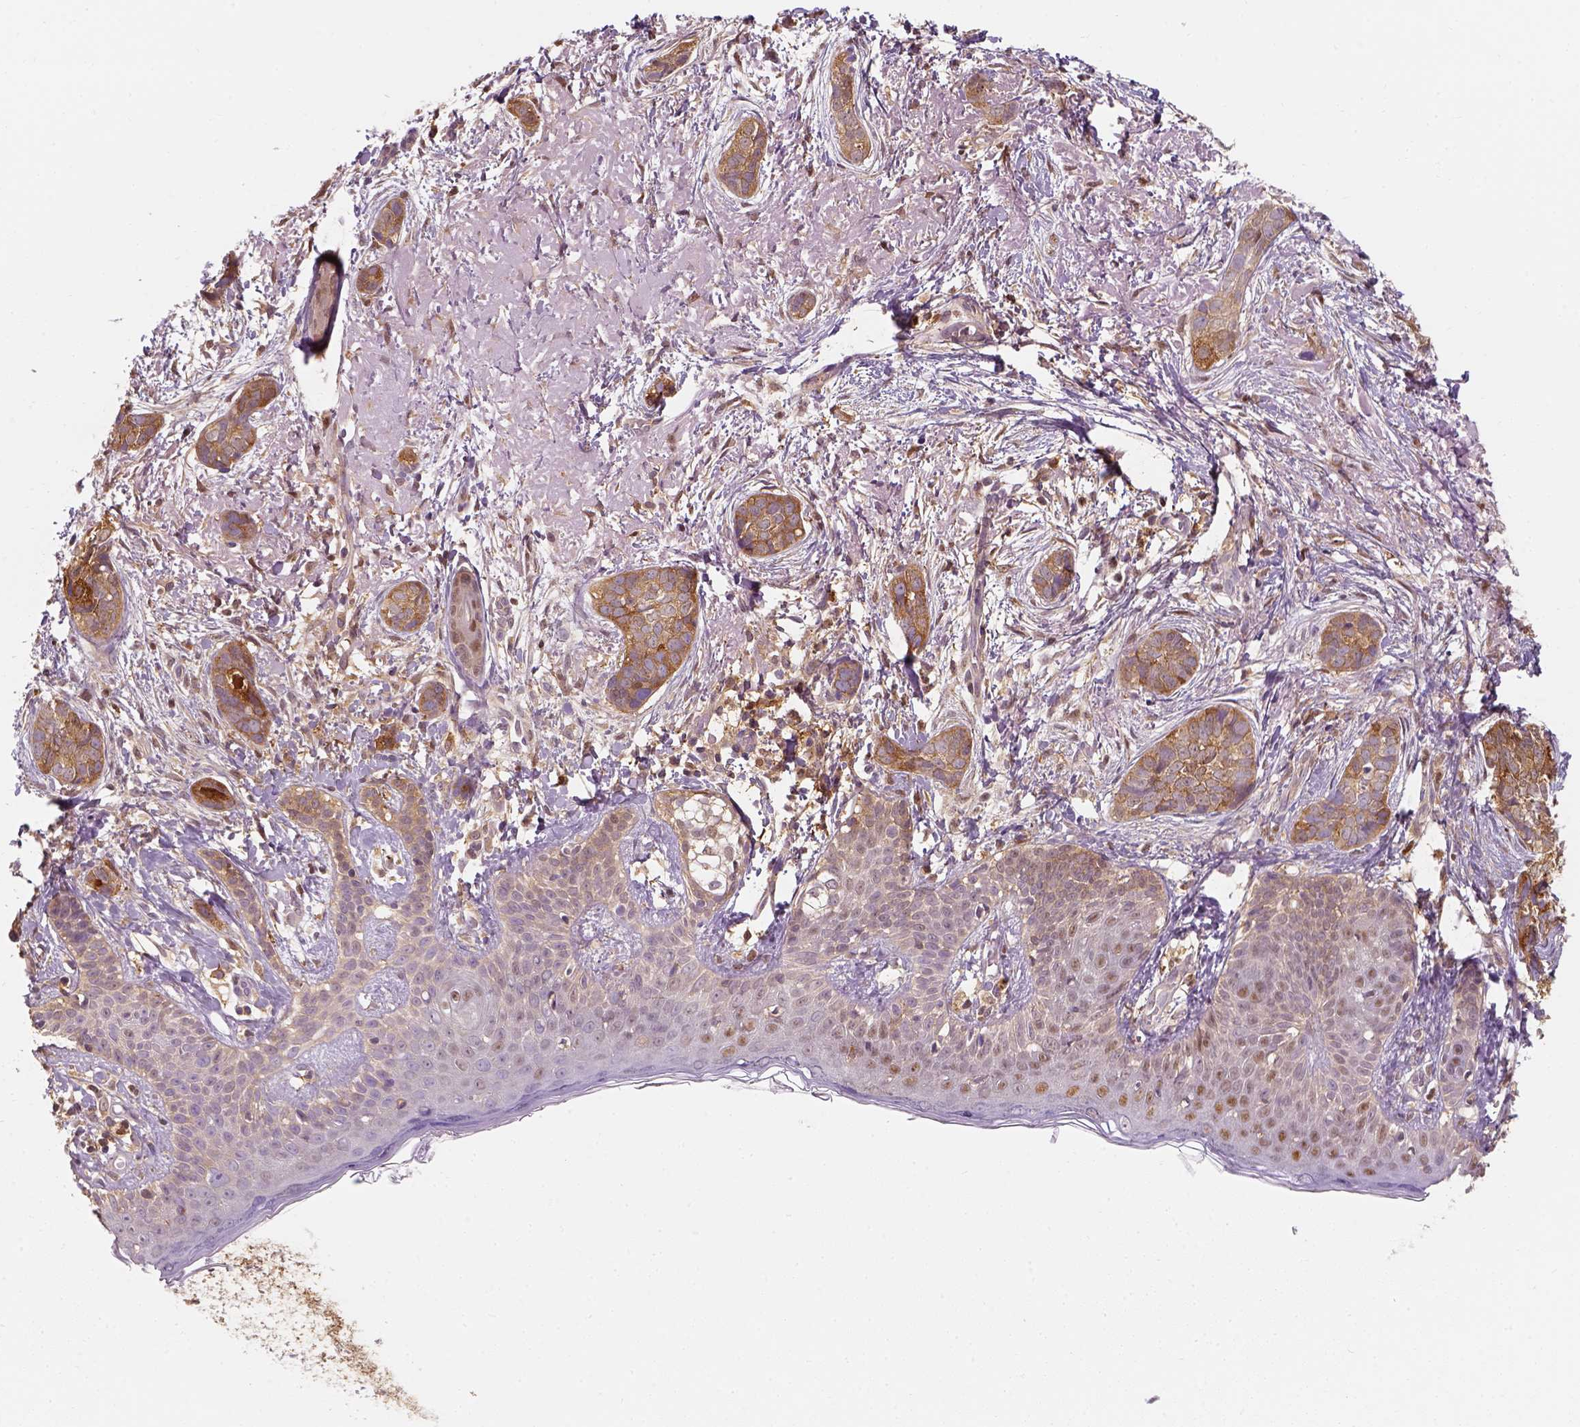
{"staining": {"intensity": "moderate", "quantity": ">75%", "location": "cytoplasmic/membranous"}, "tissue": "skin cancer", "cell_type": "Tumor cells", "image_type": "cancer", "snomed": [{"axis": "morphology", "description": "Basal cell carcinoma"}, {"axis": "topography", "description": "Skin"}], "caption": "Immunohistochemistry (IHC) photomicrograph of neoplastic tissue: human skin cancer (basal cell carcinoma) stained using immunohistochemistry (IHC) exhibits medium levels of moderate protein expression localized specifically in the cytoplasmic/membranous of tumor cells, appearing as a cytoplasmic/membranous brown color.", "gene": "SQSTM1", "patient": {"sex": "male", "age": 87}}